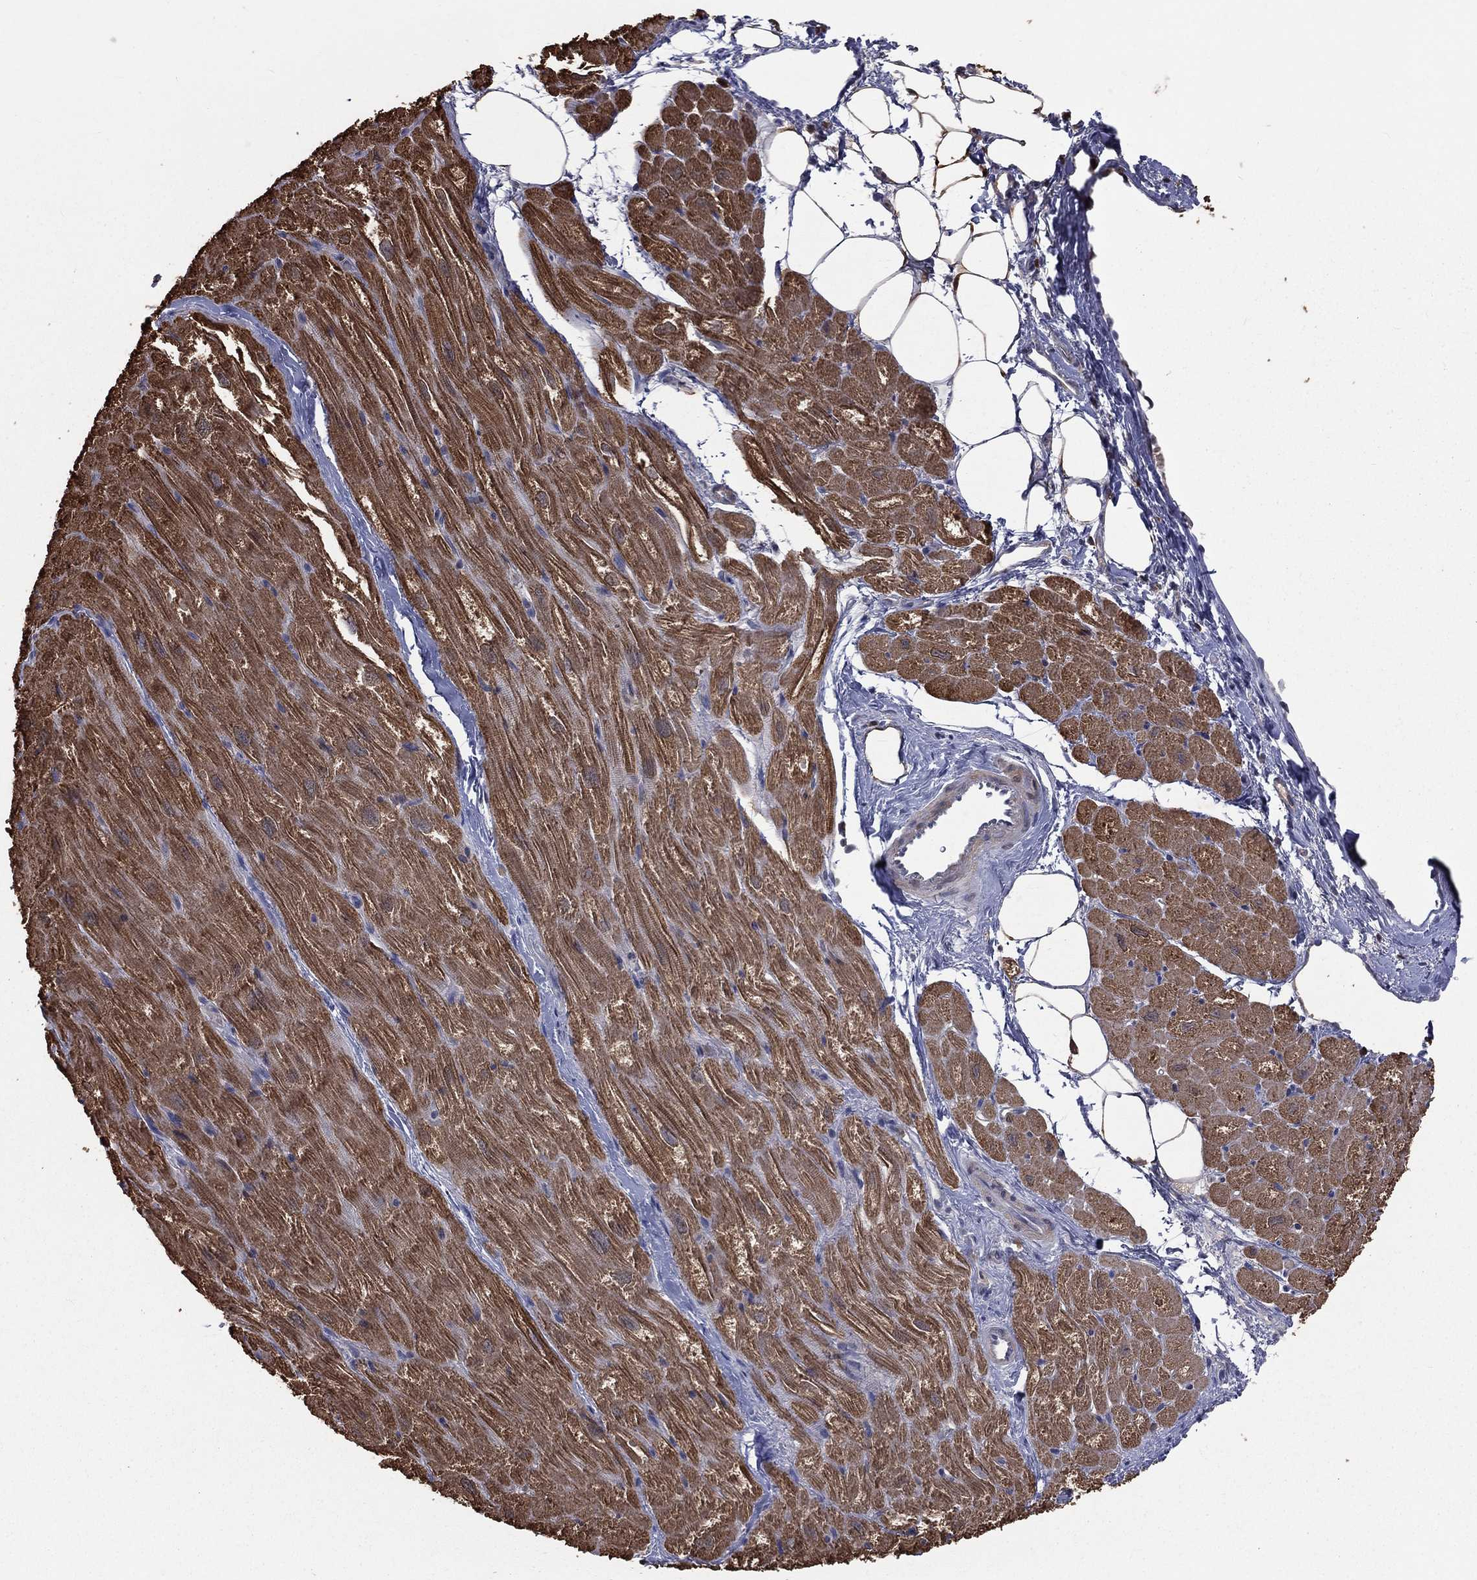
{"staining": {"intensity": "moderate", "quantity": ">75%", "location": "cytoplasmic/membranous"}, "tissue": "heart muscle", "cell_type": "Cardiomyocytes", "image_type": "normal", "snomed": [{"axis": "morphology", "description": "Normal tissue, NOS"}, {"axis": "topography", "description": "Heart"}], "caption": "Protein staining shows moderate cytoplasmic/membranous expression in approximately >75% of cardiomyocytes in benign heart muscle. (Stains: DAB (3,3'-diaminobenzidine) in brown, nuclei in blue, Microscopy: brightfield microscopy at high magnification).", "gene": "TBC1D2", "patient": {"sex": "male", "age": 62}}